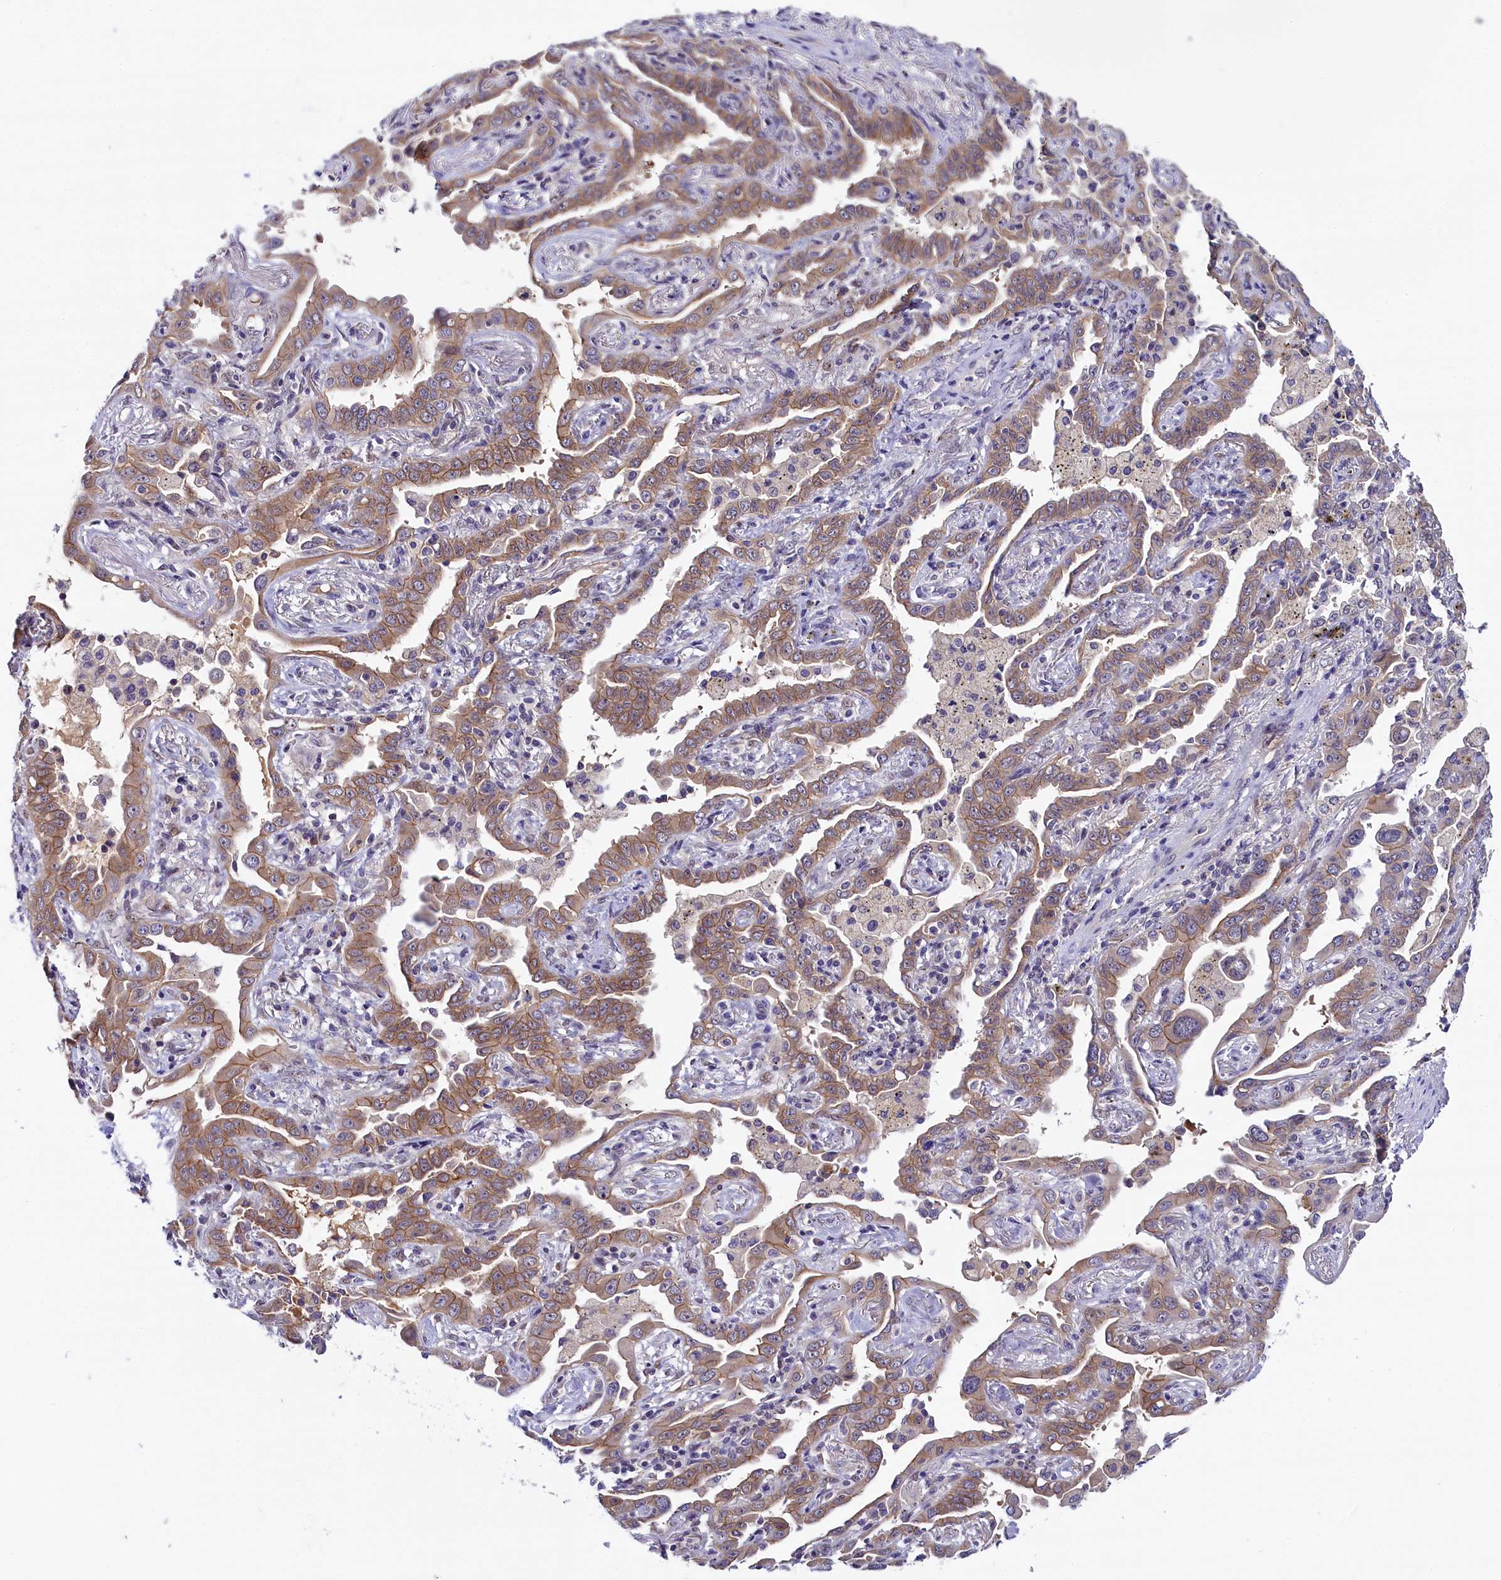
{"staining": {"intensity": "weak", "quantity": ">75%", "location": "cytoplasmic/membranous"}, "tissue": "lung cancer", "cell_type": "Tumor cells", "image_type": "cancer", "snomed": [{"axis": "morphology", "description": "Adenocarcinoma, NOS"}, {"axis": "topography", "description": "Lung"}], "caption": "Tumor cells display low levels of weak cytoplasmic/membranous expression in about >75% of cells in adenocarcinoma (lung).", "gene": "ENKD1", "patient": {"sex": "male", "age": 67}}